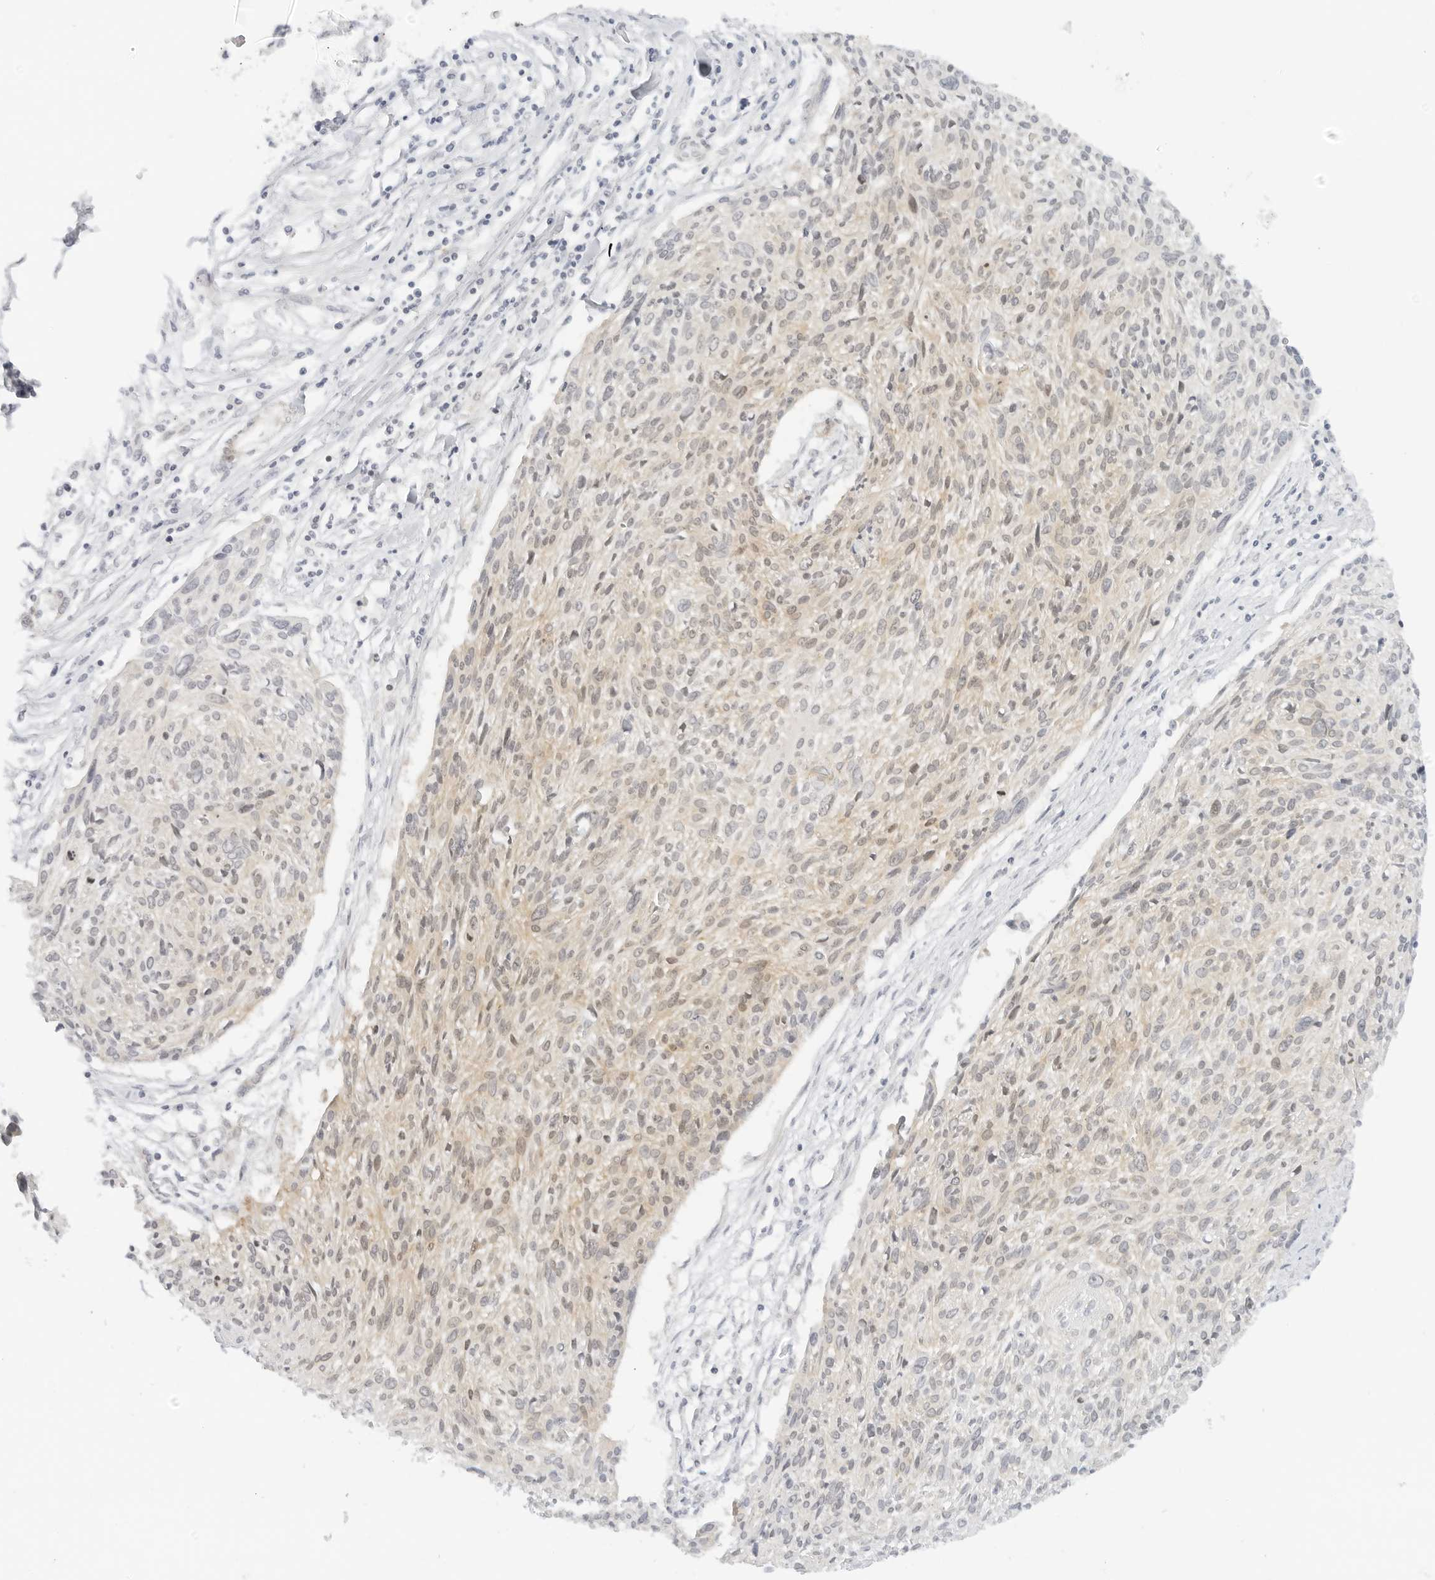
{"staining": {"intensity": "weak", "quantity": "25%-75%", "location": "cytoplasmic/membranous"}, "tissue": "cervical cancer", "cell_type": "Tumor cells", "image_type": "cancer", "snomed": [{"axis": "morphology", "description": "Squamous cell carcinoma, NOS"}, {"axis": "topography", "description": "Cervix"}], "caption": "Weak cytoplasmic/membranous positivity is present in about 25%-75% of tumor cells in cervical cancer.", "gene": "NEO1", "patient": {"sex": "female", "age": 51}}